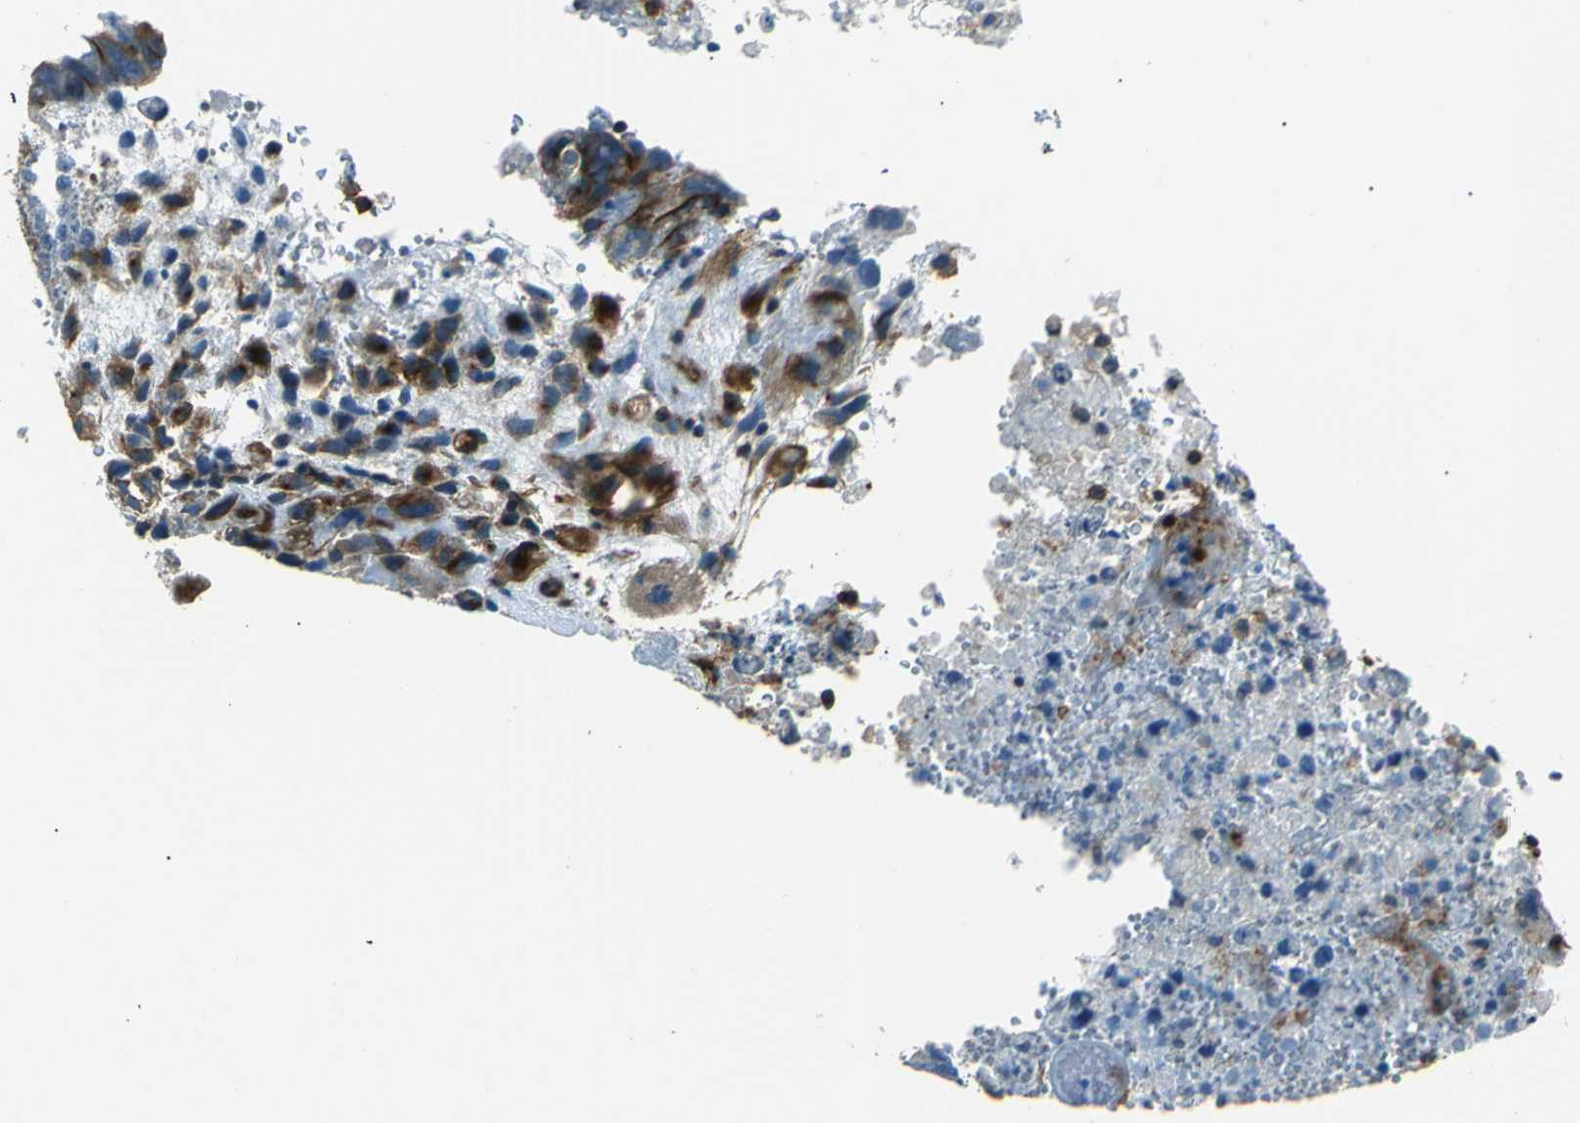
{"staining": {"intensity": "moderate", "quantity": ">75%", "location": "cytoplasmic/membranous"}, "tissue": "testis cancer", "cell_type": "Tumor cells", "image_type": "cancer", "snomed": [{"axis": "morphology", "description": "Carcinoma, Embryonal, NOS"}, {"axis": "topography", "description": "Testis"}], "caption": "Testis embryonal carcinoma tissue exhibits moderate cytoplasmic/membranous positivity in approximately >75% of tumor cells", "gene": "ENTPD1", "patient": {"sex": "male", "age": 28}}